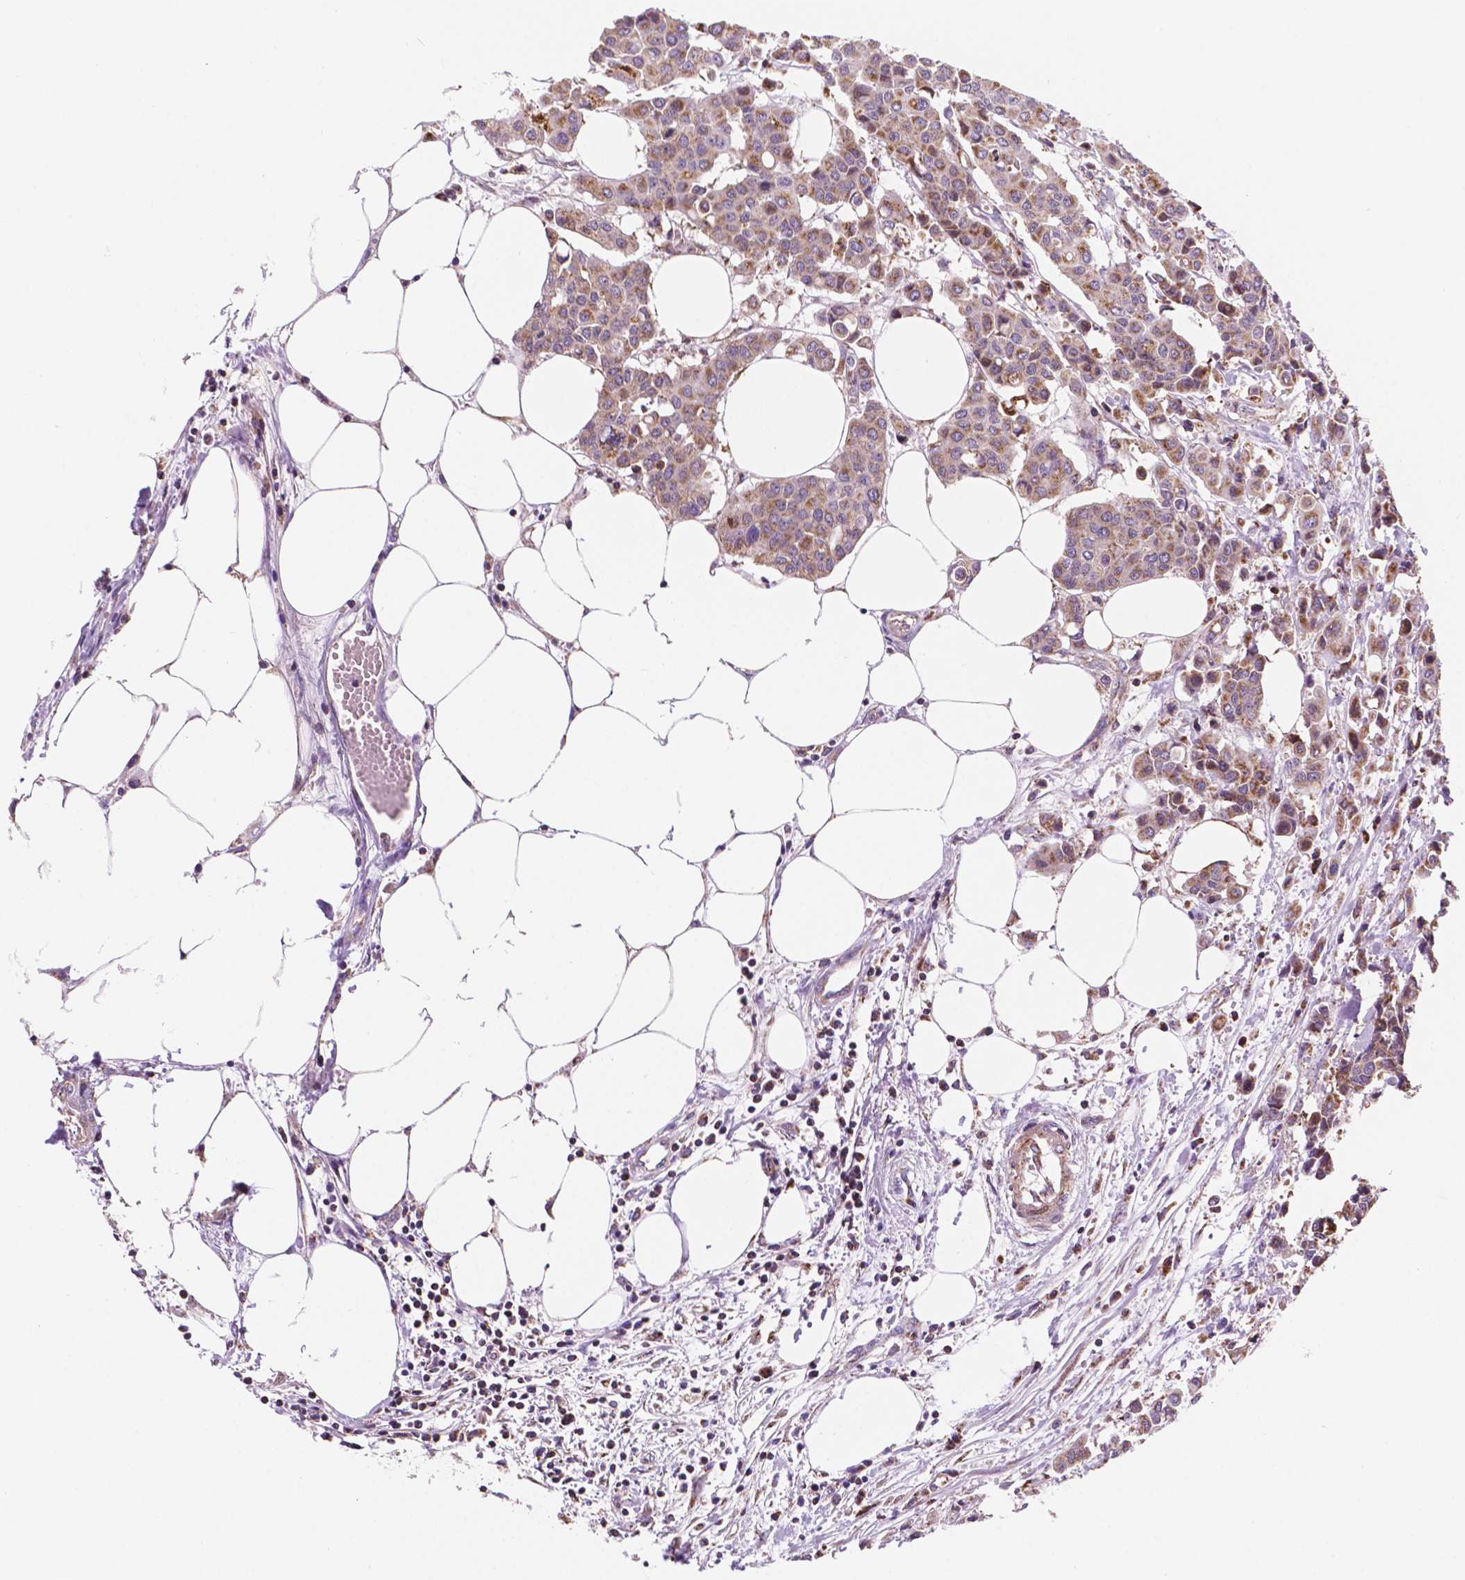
{"staining": {"intensity": "moderate", "quantity": ">75%", "location": "cytoplasmic/membranous"}, "tissue": "carcinoid", "cell_type": "Tumor cells", "image_type": "cancer", "snomed": [{"axis": "morphology", "description": "Carcinoid, malignant, NOS"}, {"axis": "topography", "description": "Colon"}], "caption": "This histopathology image displays IHC staining of carcinoid, with medium moderate cytoplasmic/membranous staining in approximately >75% of tumor cells.", "gene": "GEMIN4", "patient": {"sex": "male", "age": 81}}